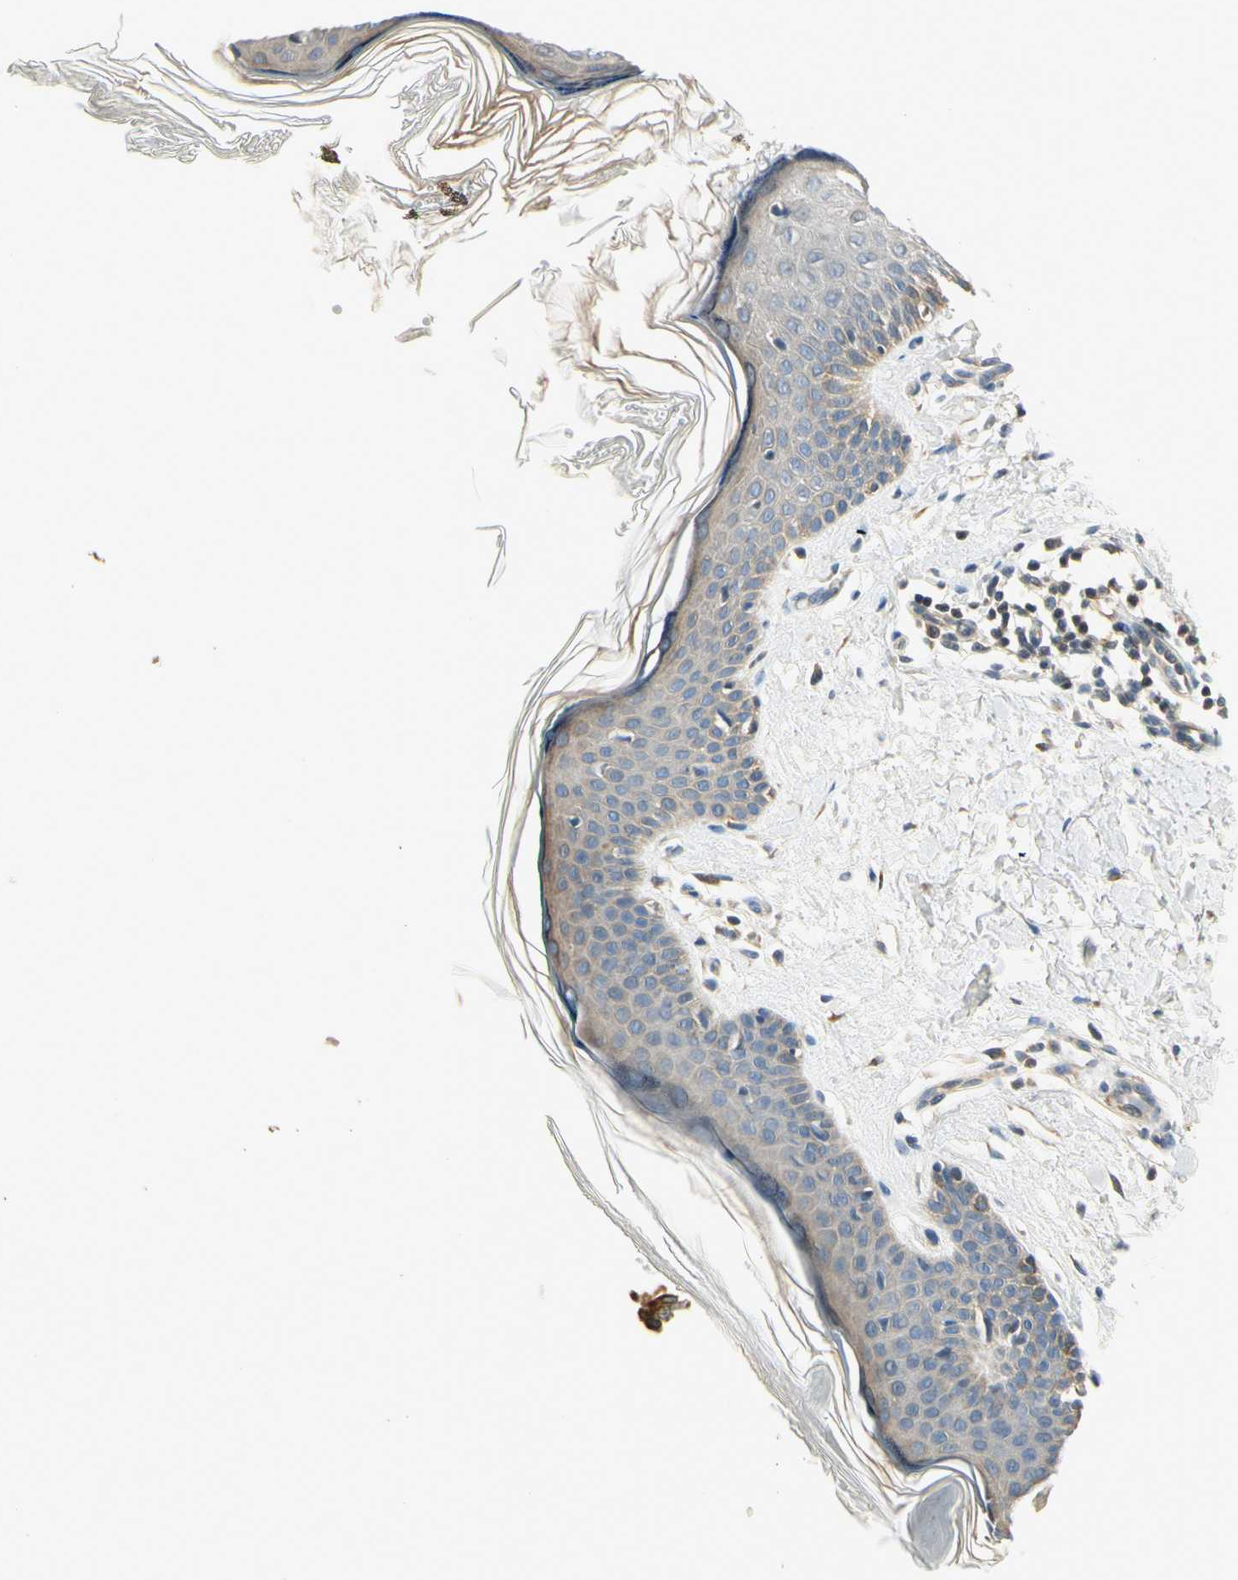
{"staining": {"intensity": "weak", "quantity": "25%-75%", "location": "cytoplasmic/membranous"}, "tissue": "skin", "cell_type": "Fibroblasts", "image_type": "normal", "snomed": [{"axis": "morphology", "description": "Normal tissue, NOS"}, {"axis": "topography", "description": "Skin"}], "caption": "DAB (3,3'-diaminobenzidine) immunohistochemical staining of normal skin exhibits weak cytoplasmic/membranous protein staining in about 25%-75% of fibroblasts.", "gene": "IGDCC4", "patient": {"sex": "female", "age": 56}}